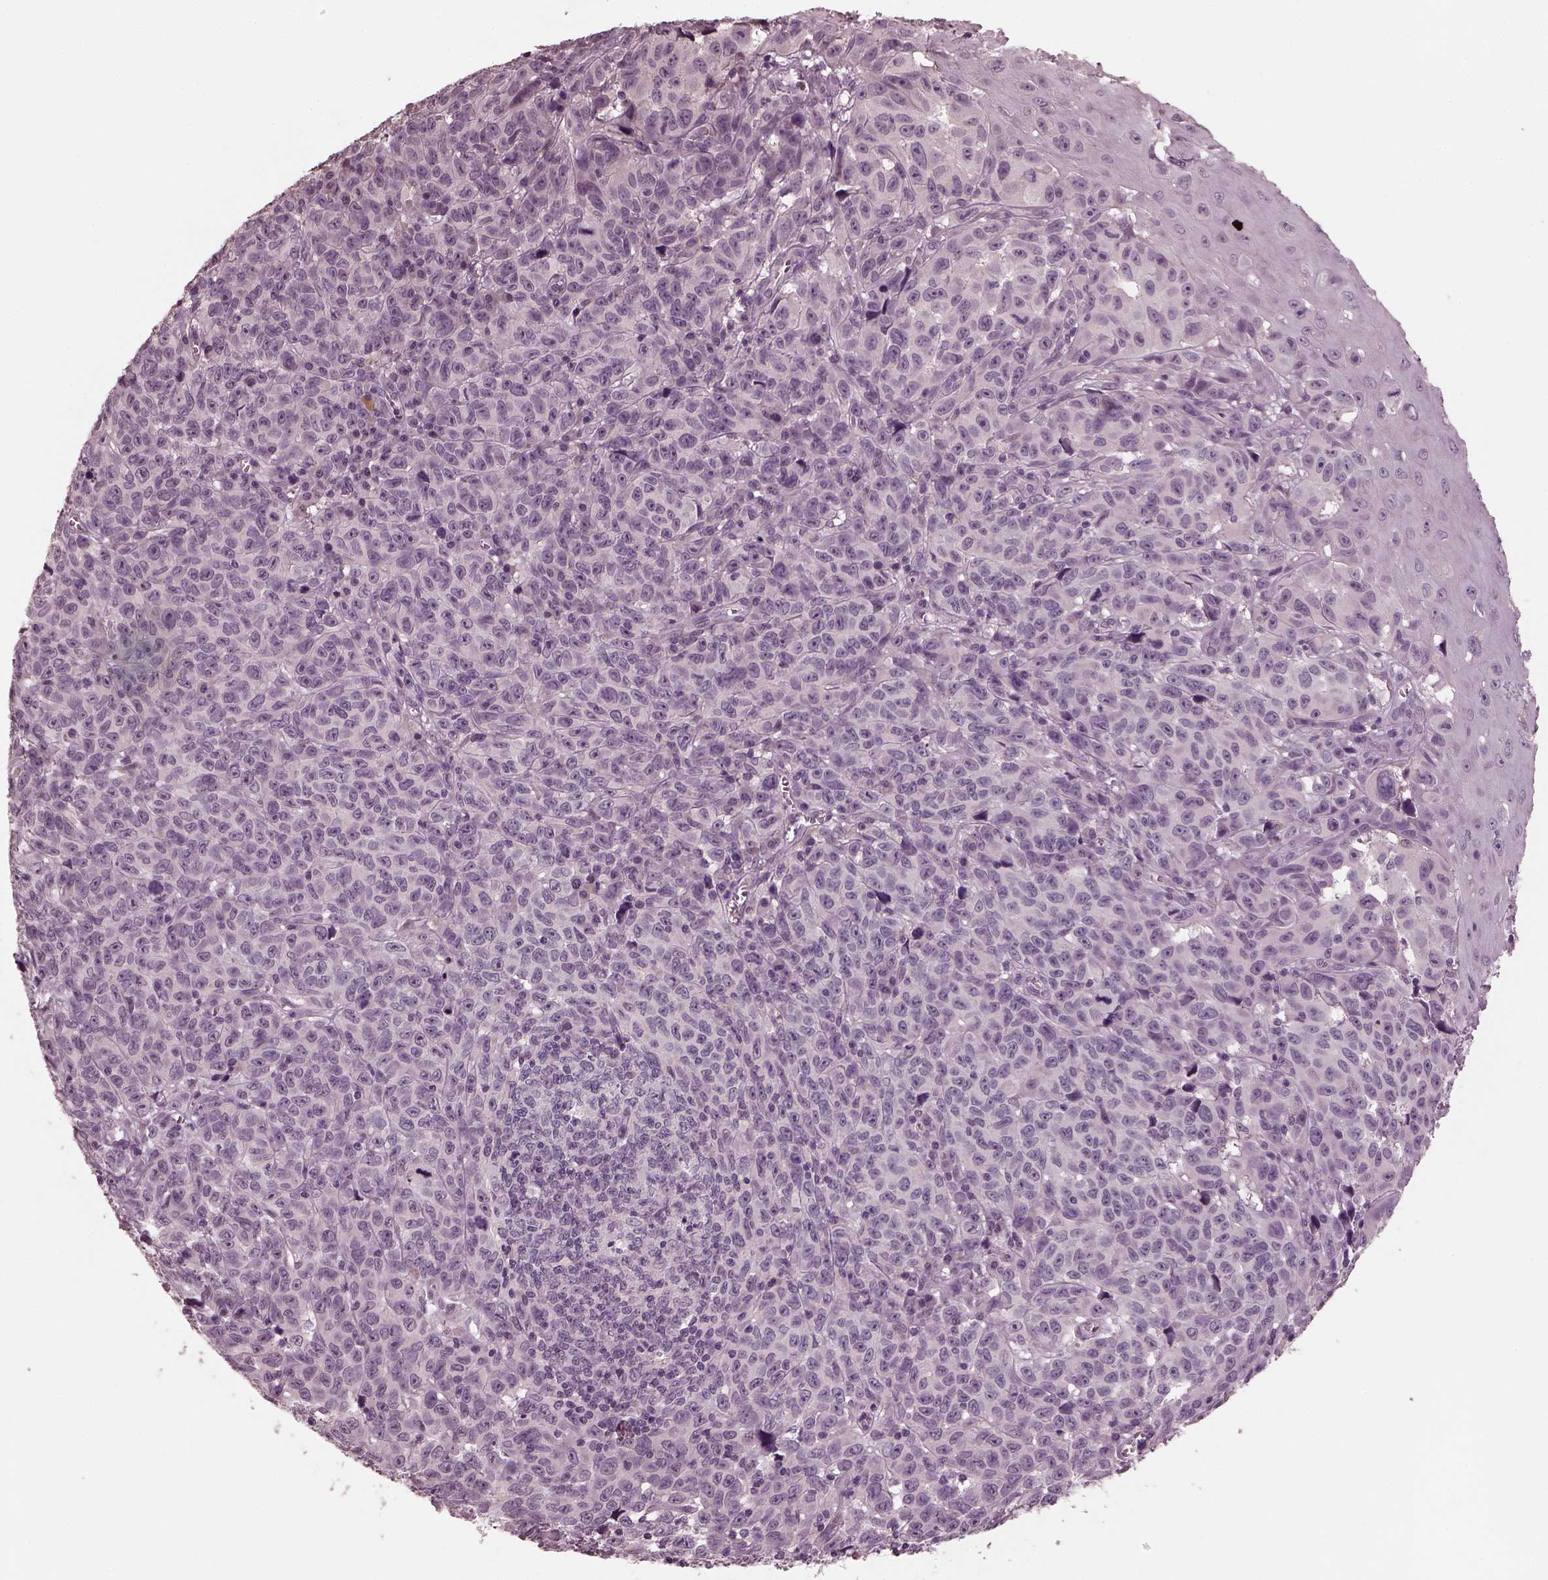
{"staining": {"intensity": "negative", "quantity": "none", "location": "none"}, "tissue": "melanoma", "cell_type": "Tumor cells", "image_type": "cancer", "snomed": [{"axis": "morphology", "description": "Malignant melanoma, NOS"}, {"axis": "topography", "description": "Vulva, labia, clitoris and Bartholin´s gland, NO"}], "caption": "An immunohistochemistry micrograph of melanoma is shown. There is no staining in tumor cells of melanoma. The staining is performed using DAB (3,3'-diaminobenzidine) brown chromogen with nuclei counter-stained in using hematoxylin.", "gene": "RCVRN", "patient": {"sex": "female", "age": 75}}